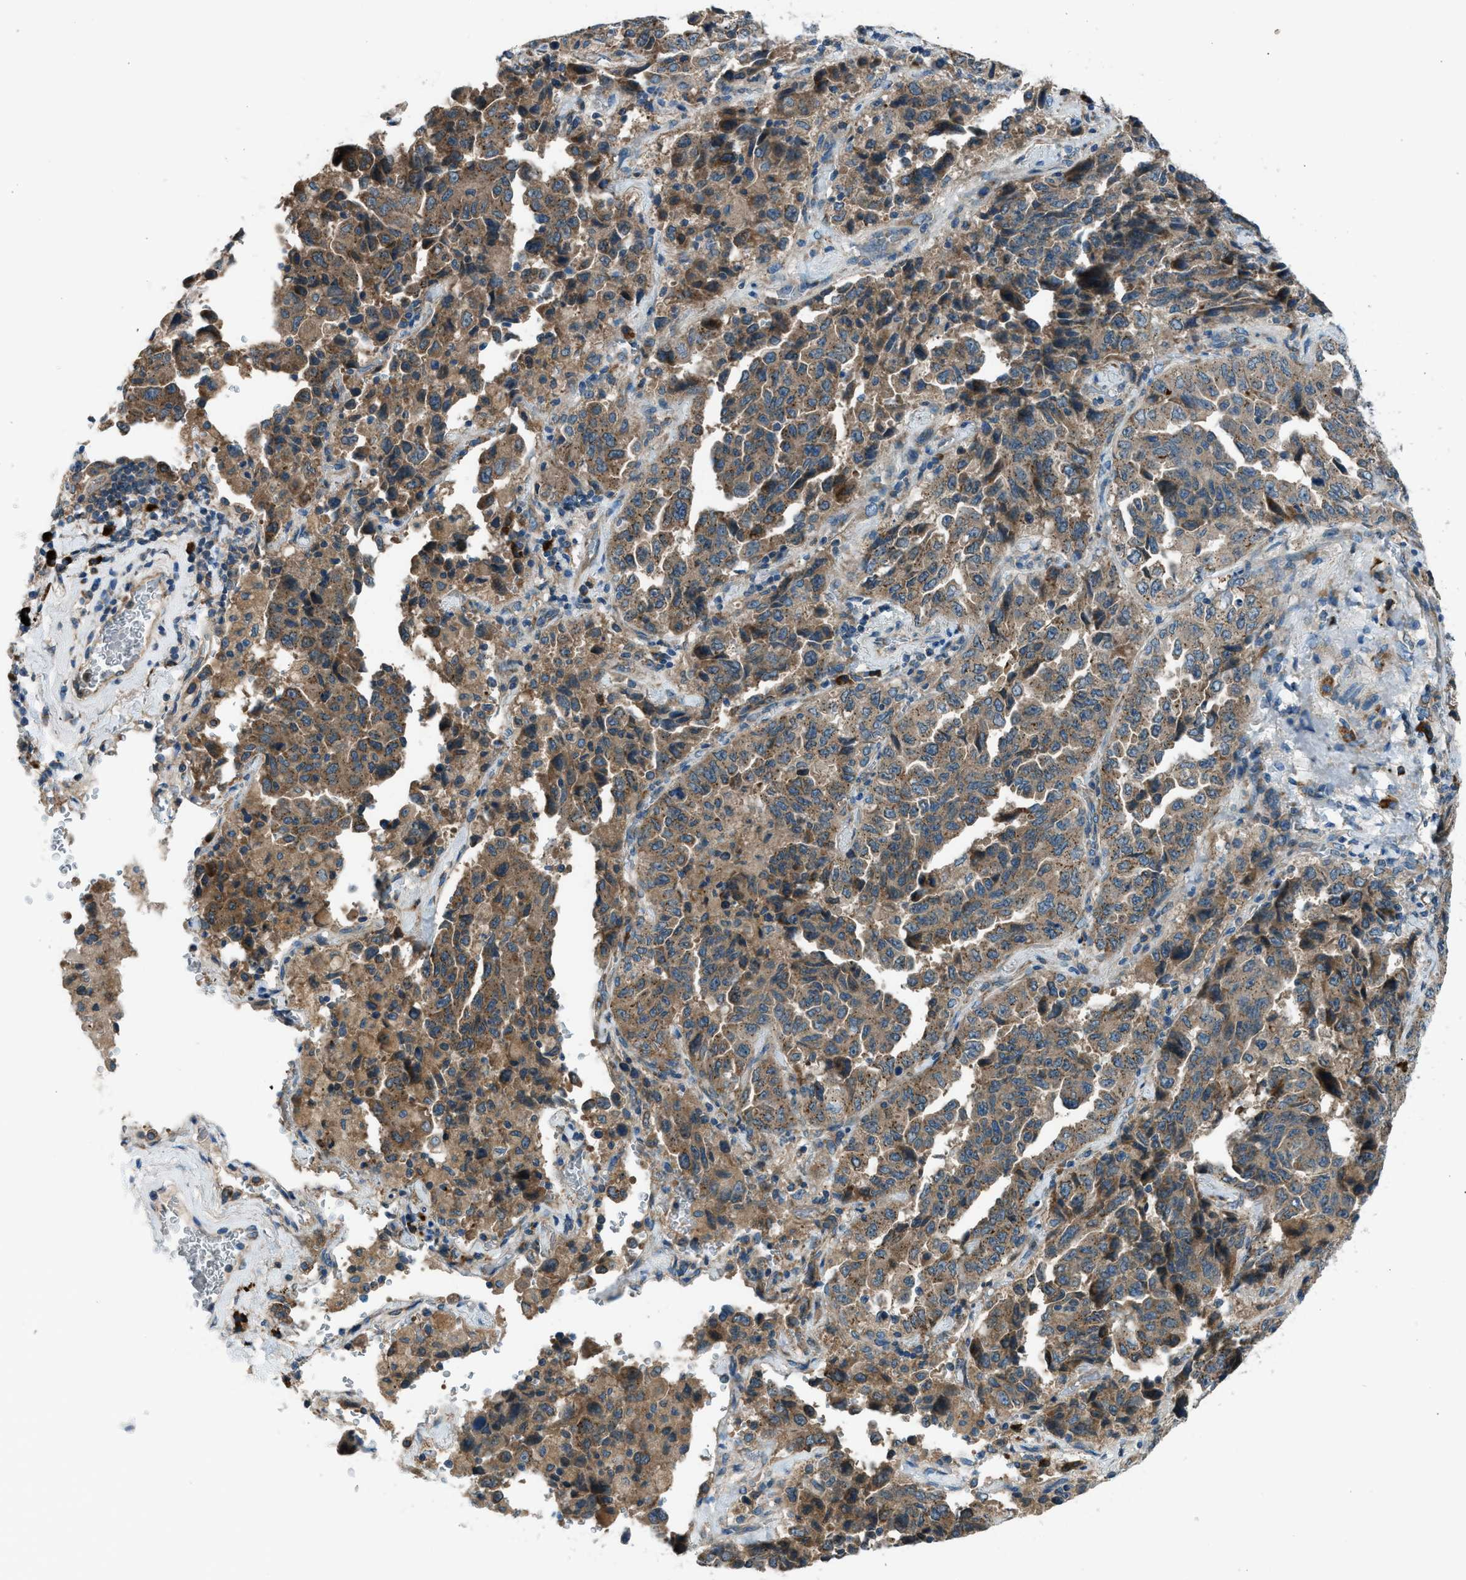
{"staining": {"intensity": "moderate", "quantity": ">75%", "location": "cytoplasmic/membranous"}, "tissue": "lung cancer", "cell_type": "Tumor cells", "image_type": "cancer", "snomed": [{"axis": "morphology", "description": "Adenocarcinoma, NOS"}, {"axis": "topography", "description": "Lung"}], "caption": "The micrograph shows a brown stain indicating the presence of a protein in the cytoplasmic/membranous of tumor cells in adenocarcinoma (lung). (Brightfield microscopy of DAB IHC at high magnification).", "gene": "EDARADD", "patient": {"sex": "female", "age": 51}}